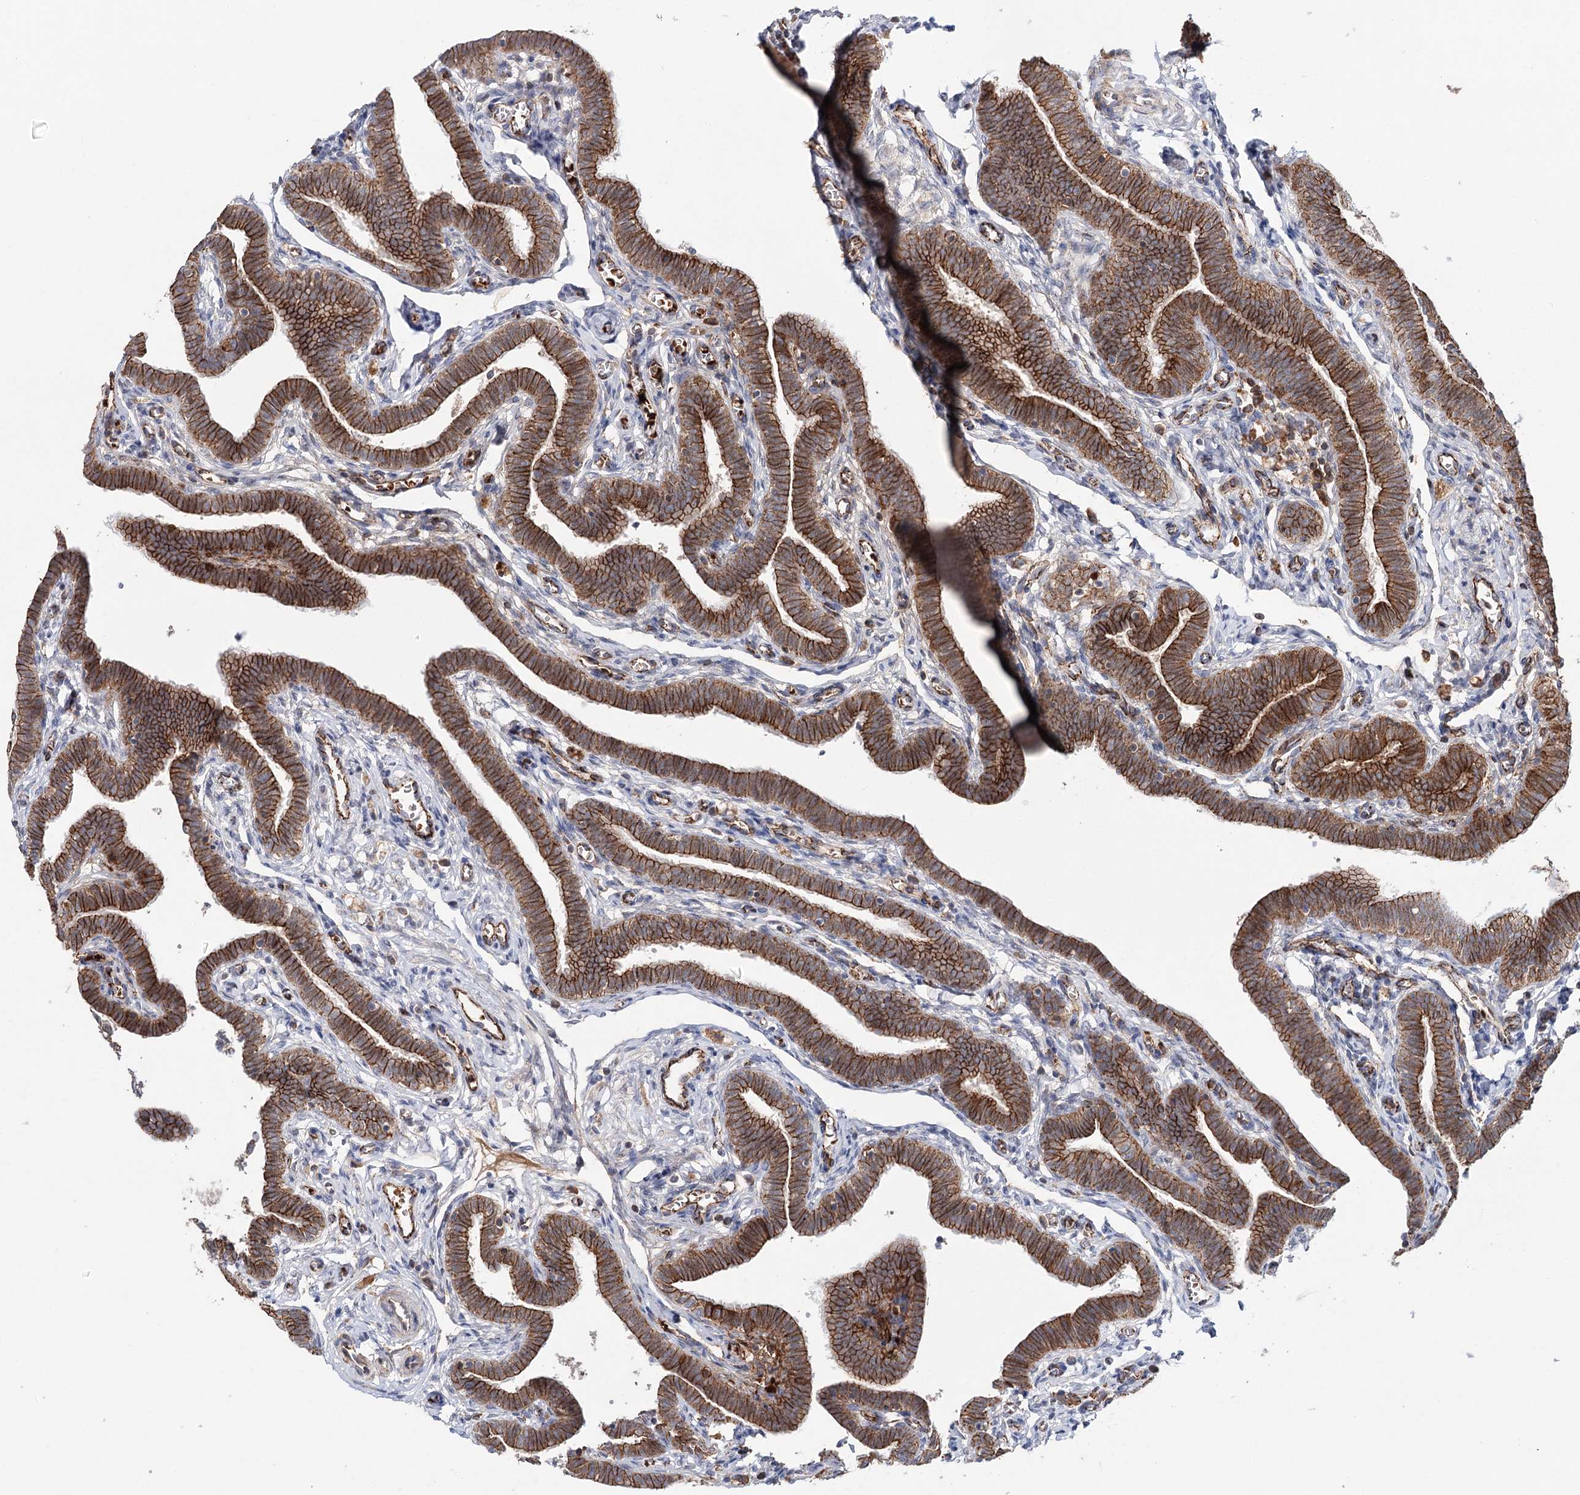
{"staining": {"intensity": "strong", "quantity": ">75%", "location": "cytoplasmic/membranous"}, "tissue": "fallopian tube", "cell_type": "Glandular cells", "image_type": "normal", "snomed": [{"axis": "morphology", "description": "Normal tissue, NOS"}, {"axis": "topography", "description": "Fallopian tube"}], "caption": "The micrograph shows a brown stain indicating the presence of a protein in the cytoplasmic/membranous of glandular cells in fallopian tube. (DAB (3,3'-diaminobenzidine) IHC, brown staining for protein, blue staining for nuclei).", "gene": "PKP4", "patient": {"sex": "female", "age": 36}}